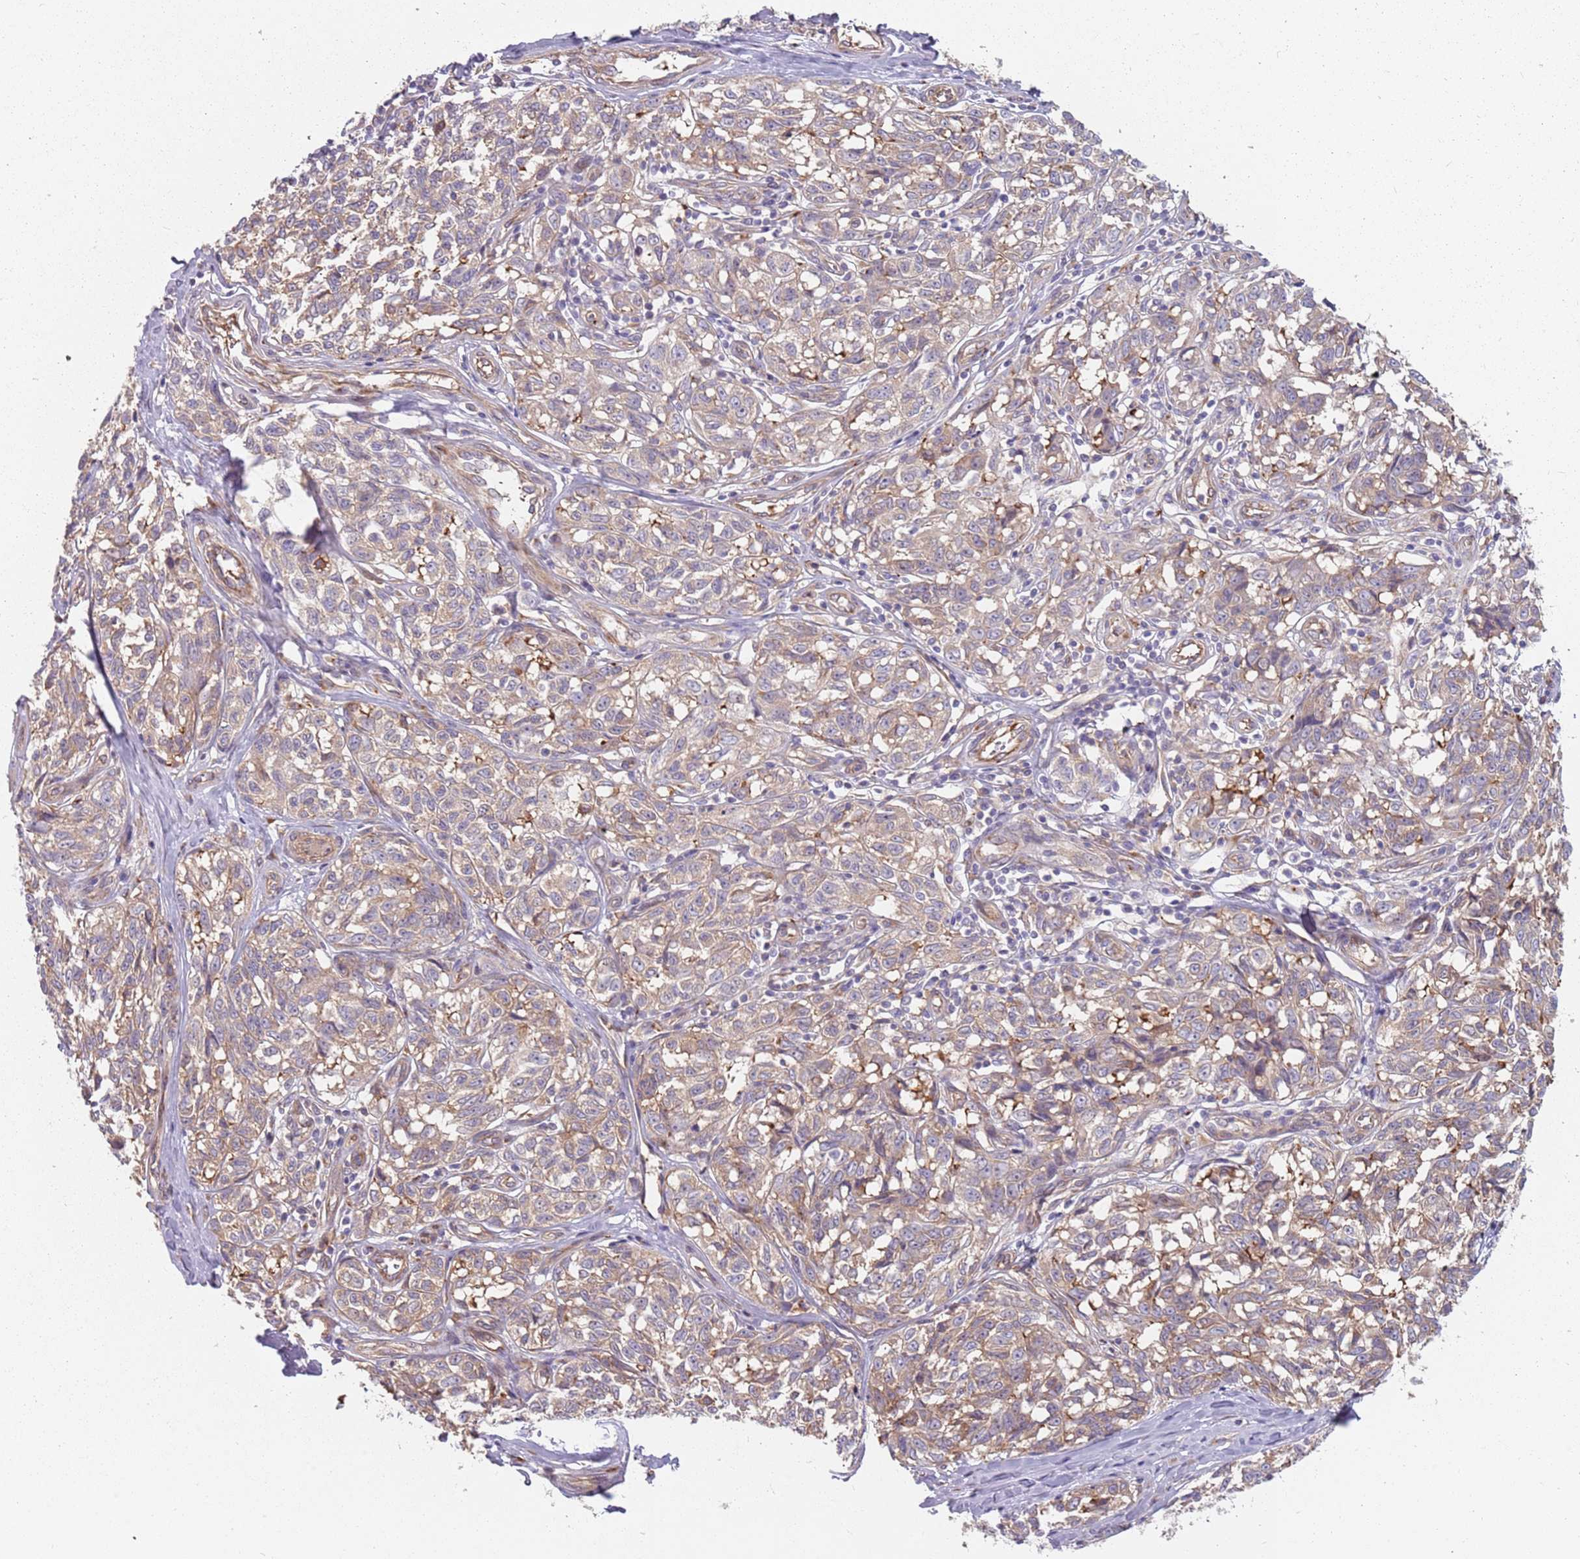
{"staining": {"intensity": "weak", "quantity": "25%-75%", "location": "cytoplasmic/membranous"}, "tissue": "melanoma", "cell_type": "Tumor cells", "image_type": "cancer", "snomed": [{"axis": "morphology", "description": "Normal tissue, NOS"}, {"axis": "morphology", "description": "Malignant melanoma, NOS"}, {"axis": "topography", "description": "Skin"}], "caption": "Immunohistochemistry staining of melanoma, which reveals low levels of weak cytoplasmic/membranous expression in about 25%-75% of tumor cells indicating weak cytoplasmic/membranous protein expression. The staining was performed using DAB (3,3'-diaminobenzidine) (brown) for protein detection and nuclei were counterstained in hematoxylin (blue).", "gene": "SPDL1", "patient": {"sex": "female", "age": 64}}